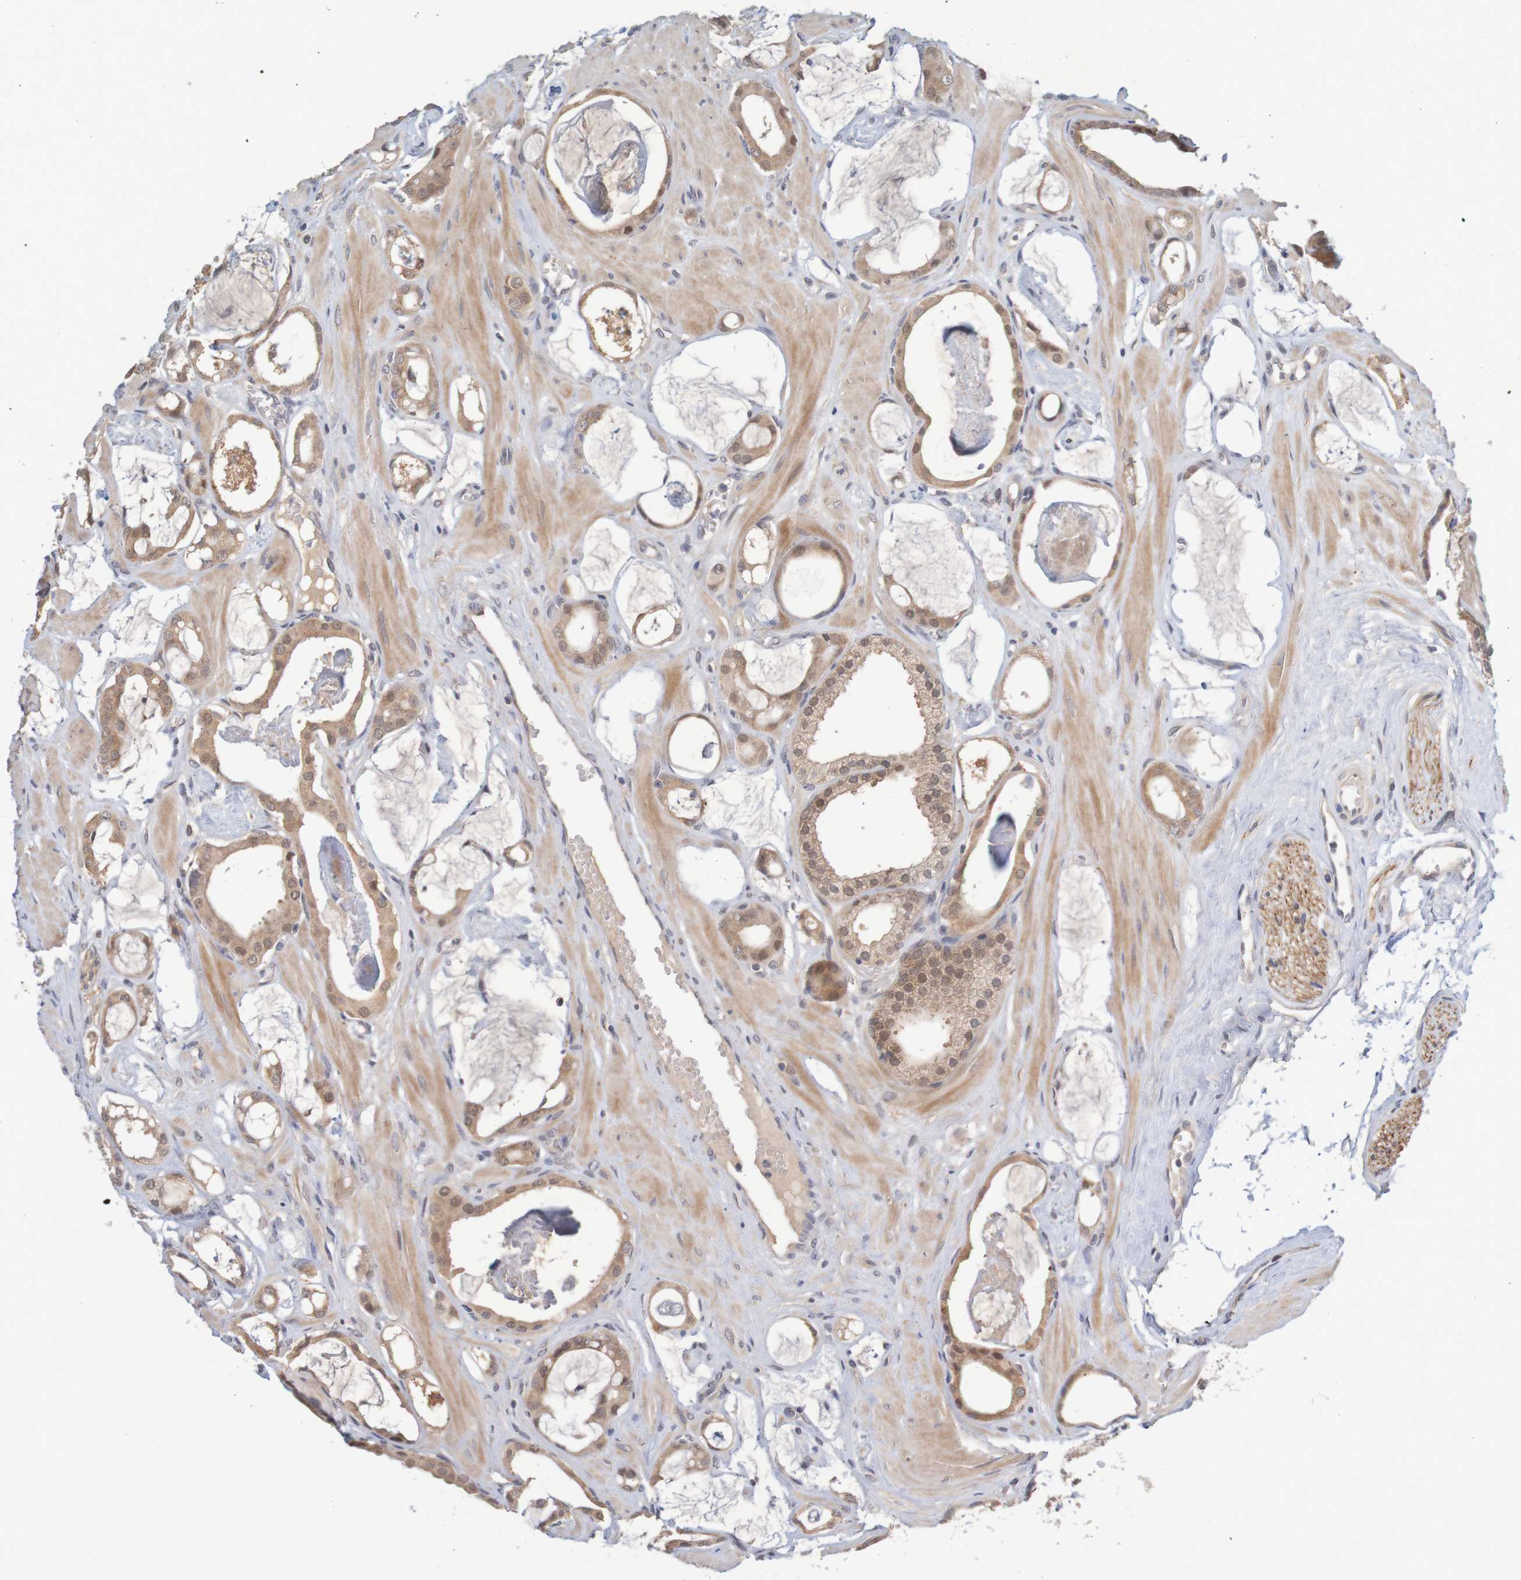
{"staining": {"intensity": "weak", "quantity": ">75%", "location": "cytoplasmic/membranous,nuclear"}, "tissue": "prostate cancer", "cell_type": "Tumor cells", "image_type": "cancer", "snomed": [{"axis": "morphology", "description": "Adenocarcinoma, Low grade"}, {"axis": "topography", "description": "Prostate"}], "caption": "Immunohistochemistry micrograph of adenocarcinoma (low-grade) (prostate) stained for a protein (brown), which displays low levels of weak cytoplasmic/membranous and nuclear positivity in approximately >75% of tumor cells.", "gene": "ANKK1", "patient": {"sex": "male", "age": 53}}